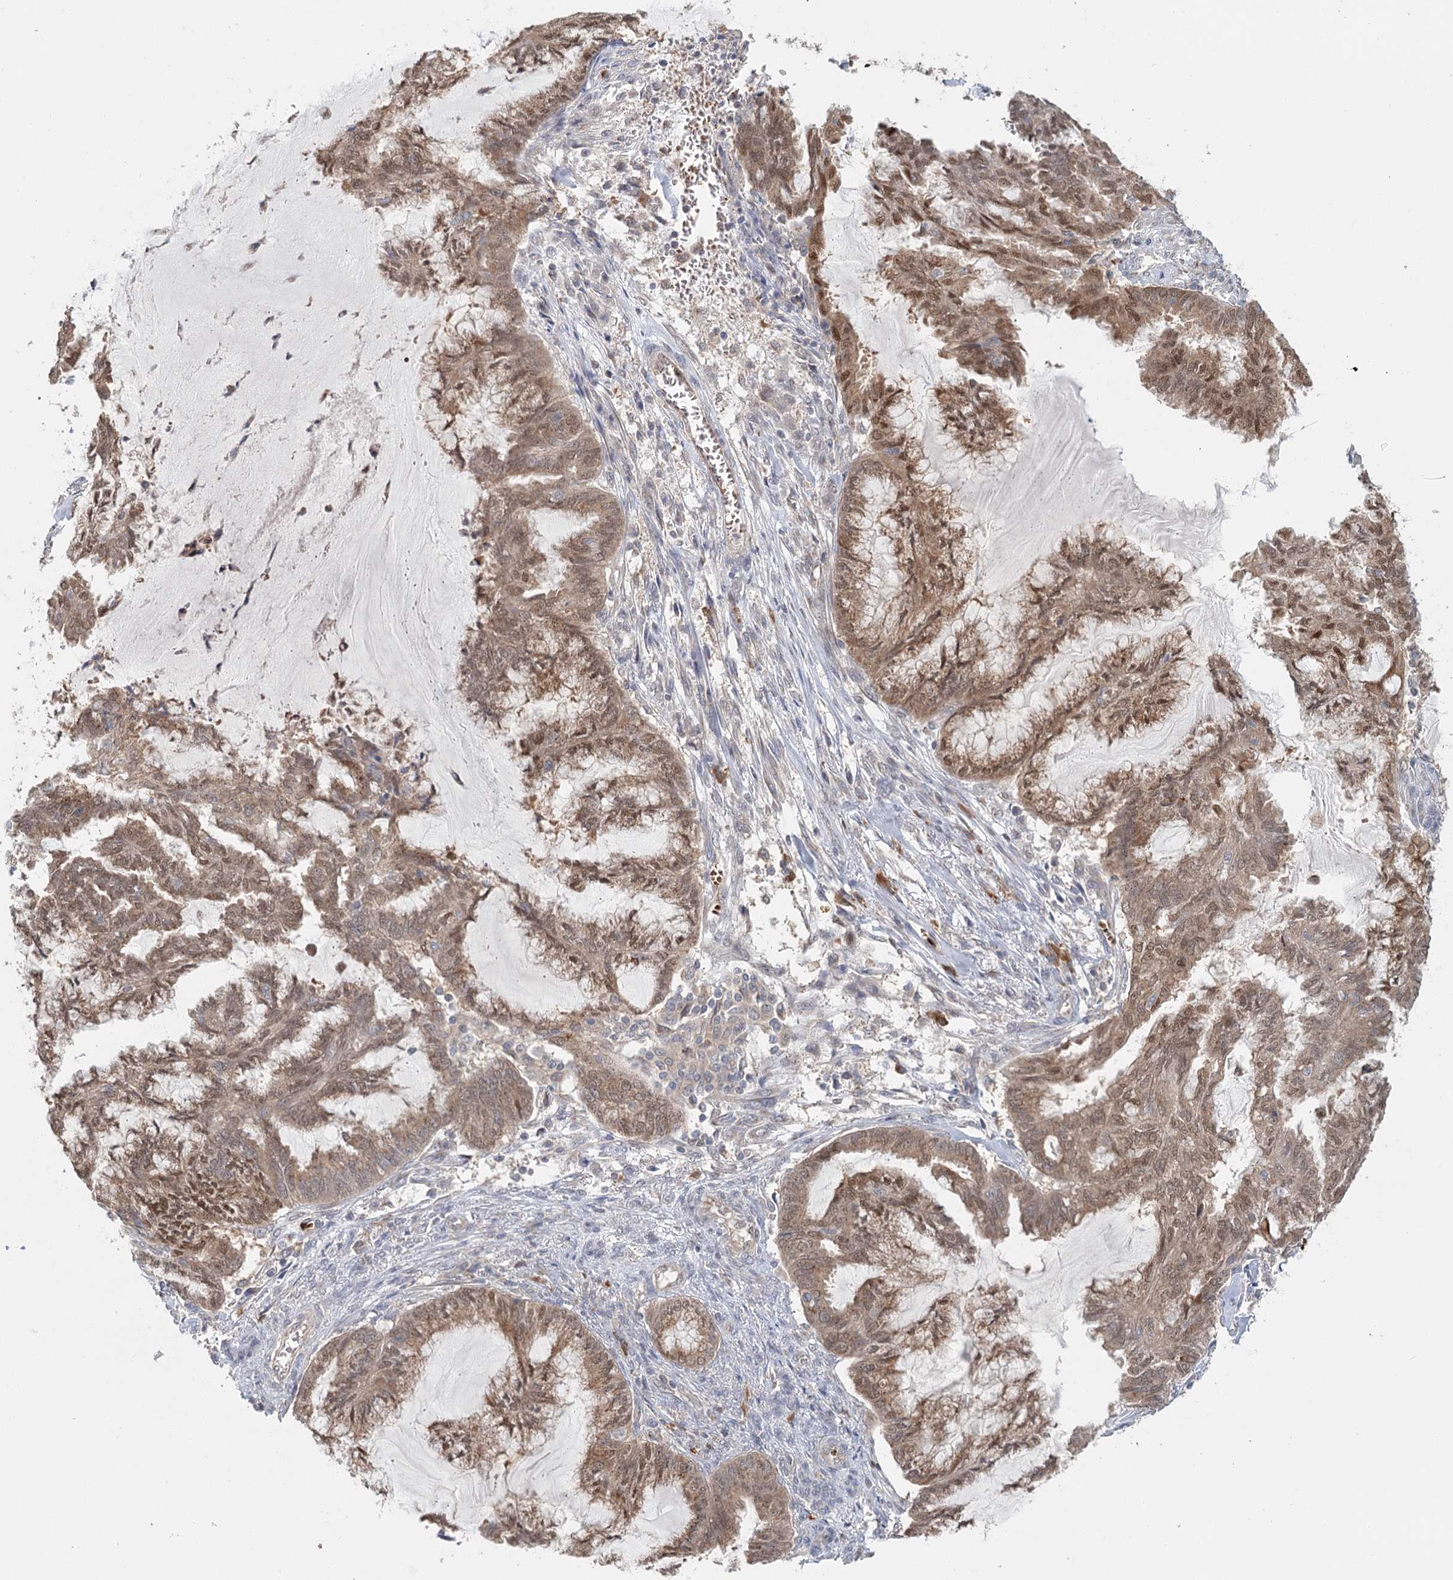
{"staining": {"intensity": "moderate", "quantity": ">75%", "location": "cytoplasmic/membranous,nuclear"}, "tissue": "endometrial cancer", "cell_type": "Tumor cells", "image_type": "cancer", "snomed": [{"axis": "morphology", "description": "Adenocarcinoma, NOS"}, {"axis": "topography", "description": "Endometrium"}], "caption": "Endometrial adenocarcinoma stained with DAB IHC displays medium levels of moderate cytoplasmic/membranous and nuclear expression in about >75% of tumor cells.", "gene": "ADK", "patient": {"sex": "female", "age": 86}}